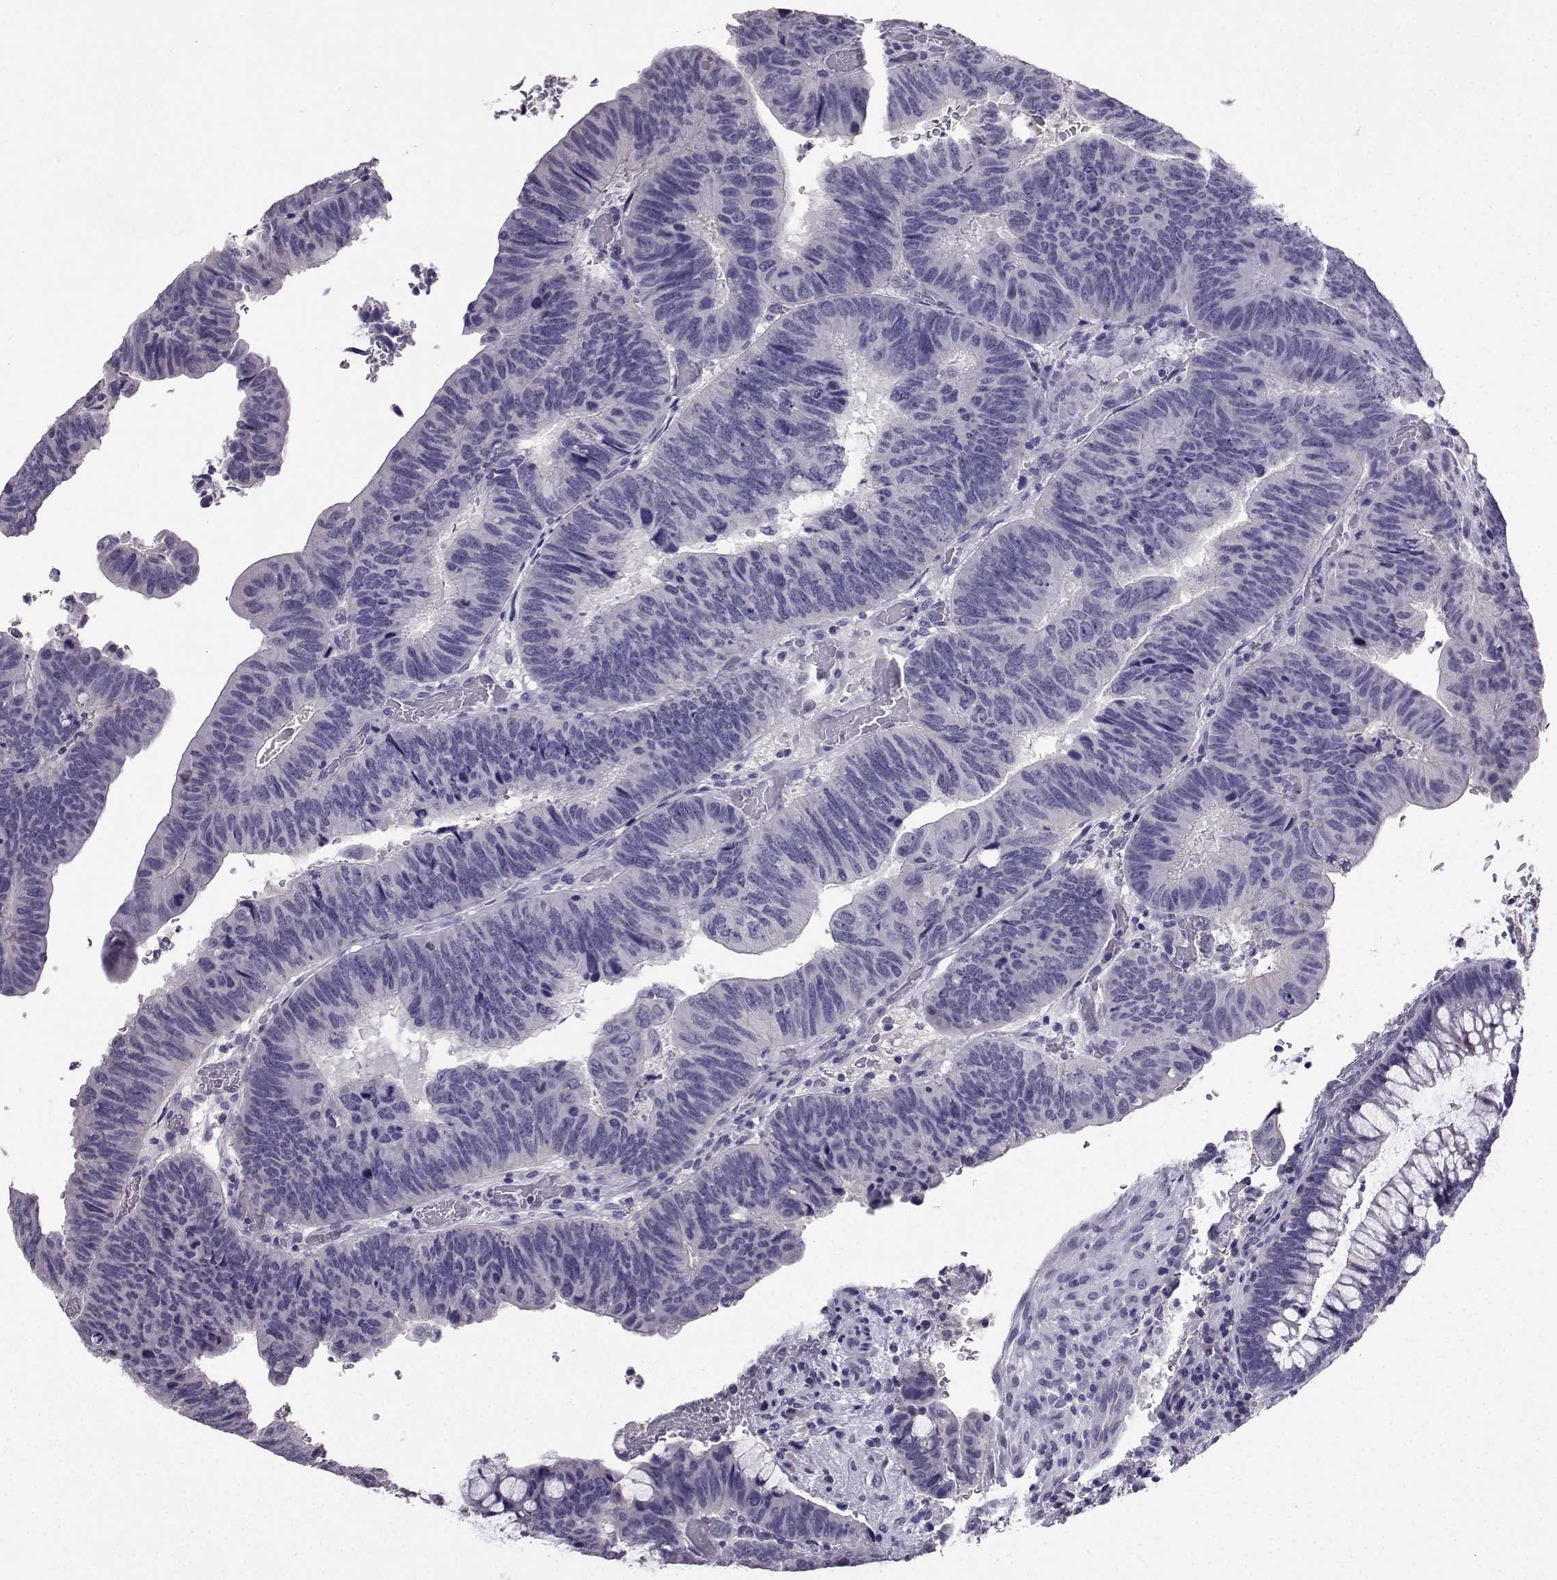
{"staining": {"intensity": "negative", "quantity": "none", "location": "none"}, "tissue": "colorectal cancer", "cell_type": "Tumor cells", "image_type": "cancer", "snomed": [{"axis": "morphology", "description": "Normal tissue, NOS"}, {"axis": "morphology", "description": "Adenocarcinoma, NOS"}, {"axis": "topography", "description": "Rectum"}], "caption": "Immunohistochemistry micrograph of colorectal adenocarcinoma stained for a protein (brown), which displays no expression in tumor cells.", "gene": "SPAG11B", "patient": {"sex": "male", "age": 92}}